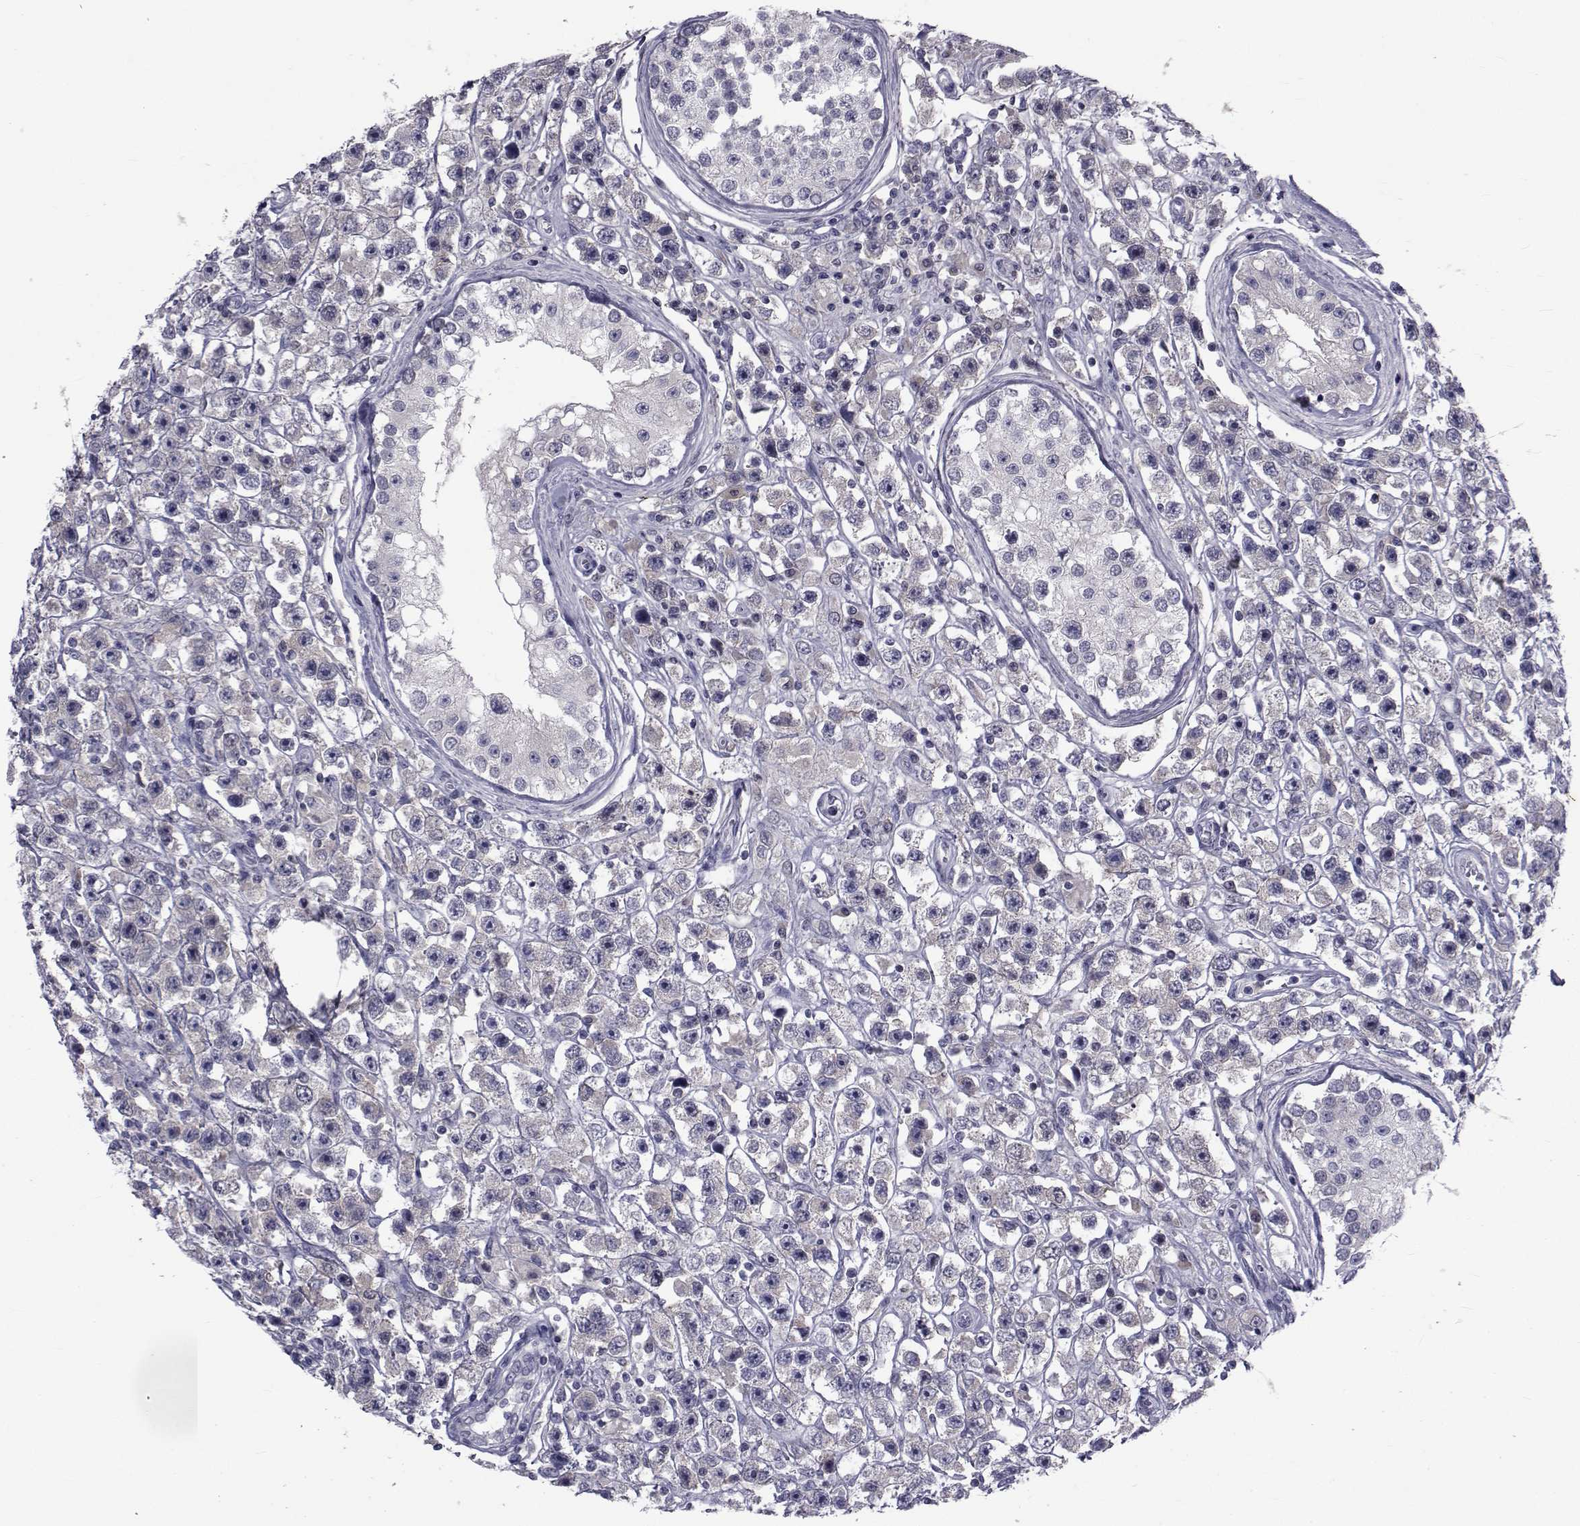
{"staining": {"intensity": "negative", "quantity": "none", "location": "none"}, "tissue": "testis cancer", "cell_type": "Tumor cells", "image_type": "cancer", "snomed": [{"axis": "morphology", "description": "Seminoma, NOS"}, {"axis": "topography", "description": "Testis"}], "caption": "An IHC histopathology image of testis seminoma is shown. There is no staining in tumor cells of testis seminoma.", "gene": "PAX2", "patient": {"sex": "male", "age": 45}}